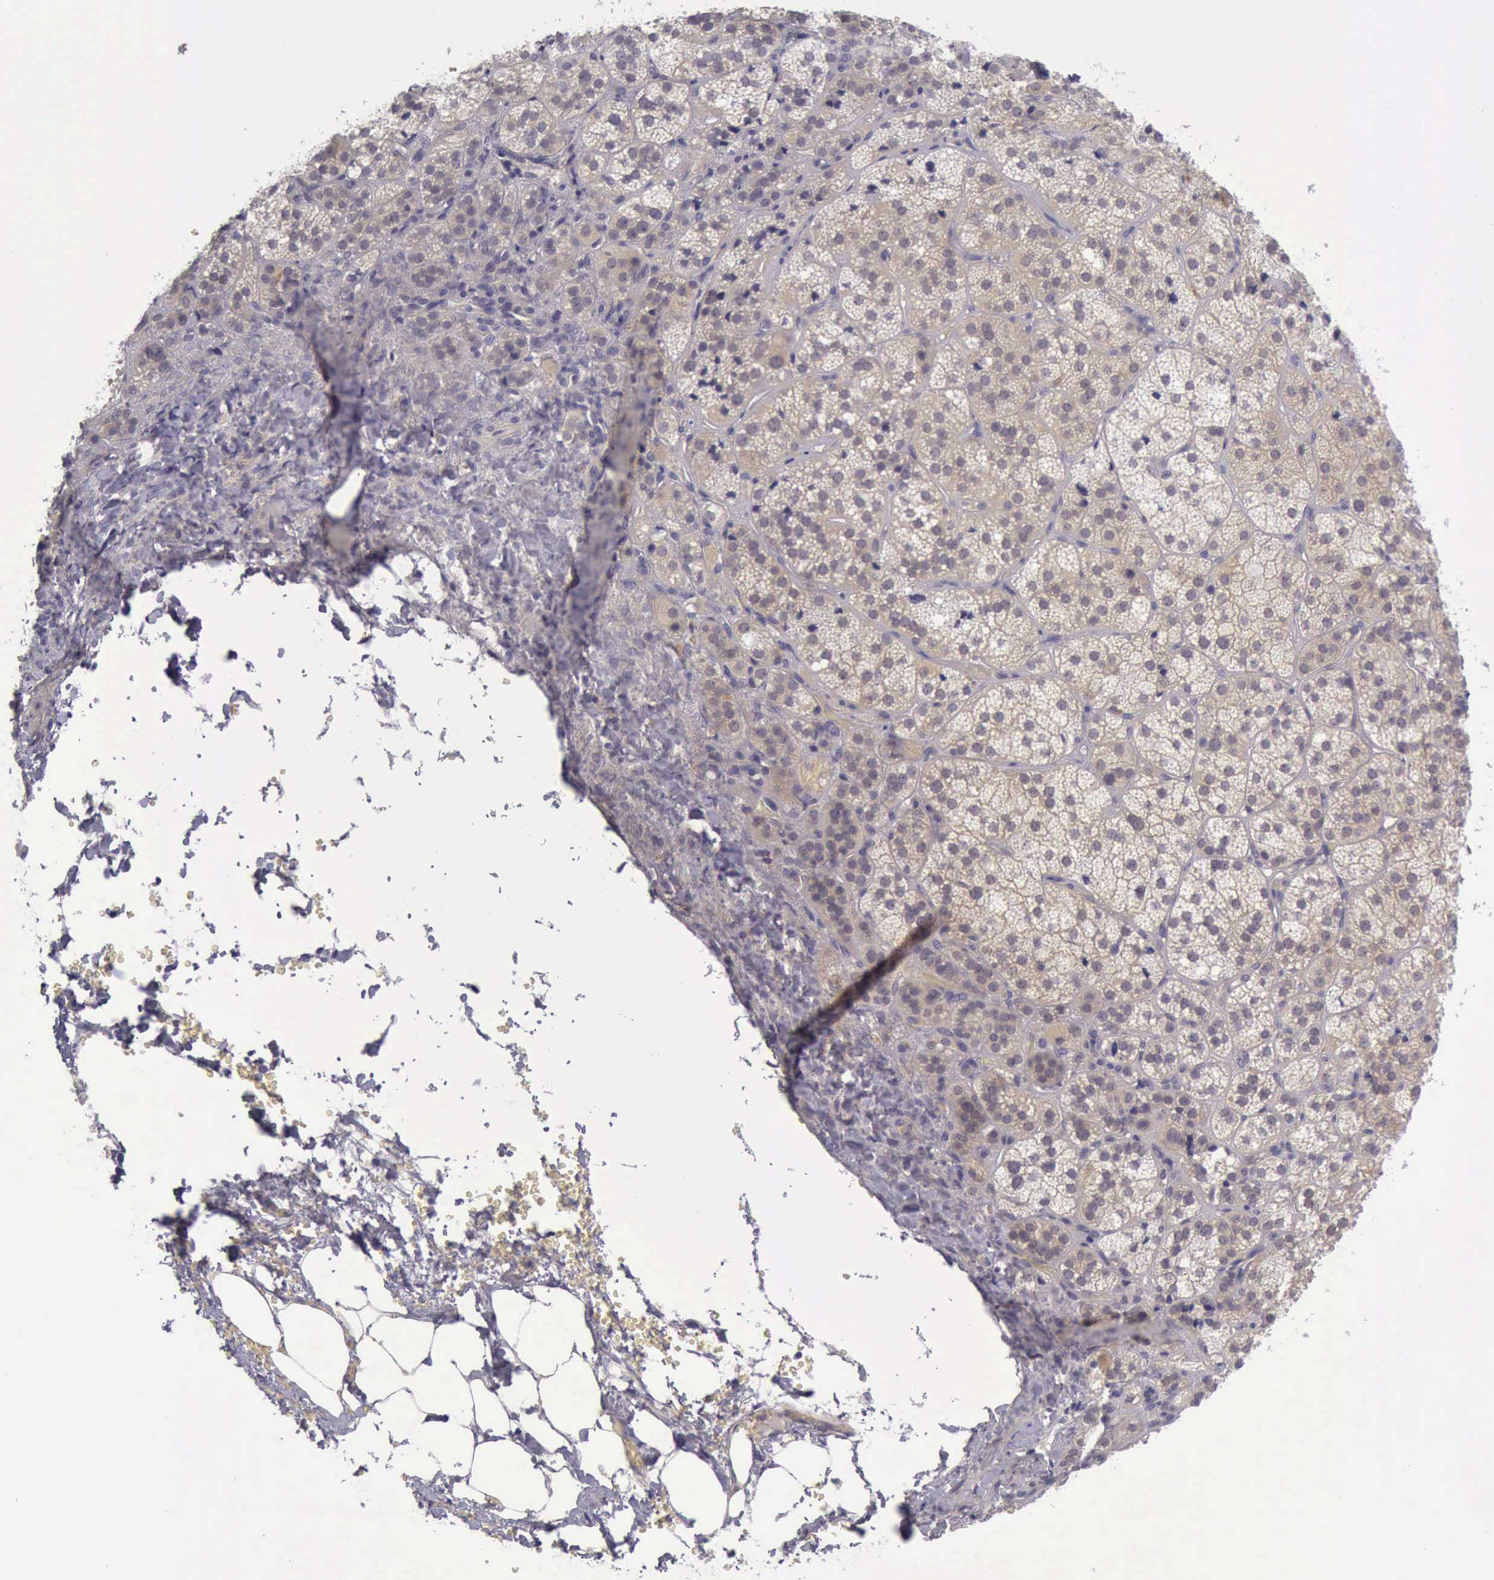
{"staining": {"intensity": "moderate", "quantity": ">75%", "location": "cytoplasmic/membranous"}, "tissue": "adrenal gland", "cell_type": "Glandular cells", "image_type": "normal", "snomed": [{"axis": "morphology", "description": "Normal tissue, NOS"}, {"axis": "topography", "description": "Adrenal gland"}], "caption": "IHC of unremarkable adrenal gland demonstrates medium levels of moderate cytoplasmic/membranous expression in approximately >75% of glandular cells. The staining was performed using DAB (3,3'-diaminobenzidine), with brown indicating positive protein expression. Nuclei are stained blue with hematoxylin.", "gene": "ARNT2", "patient": {"sex": "female", "age": 71}}